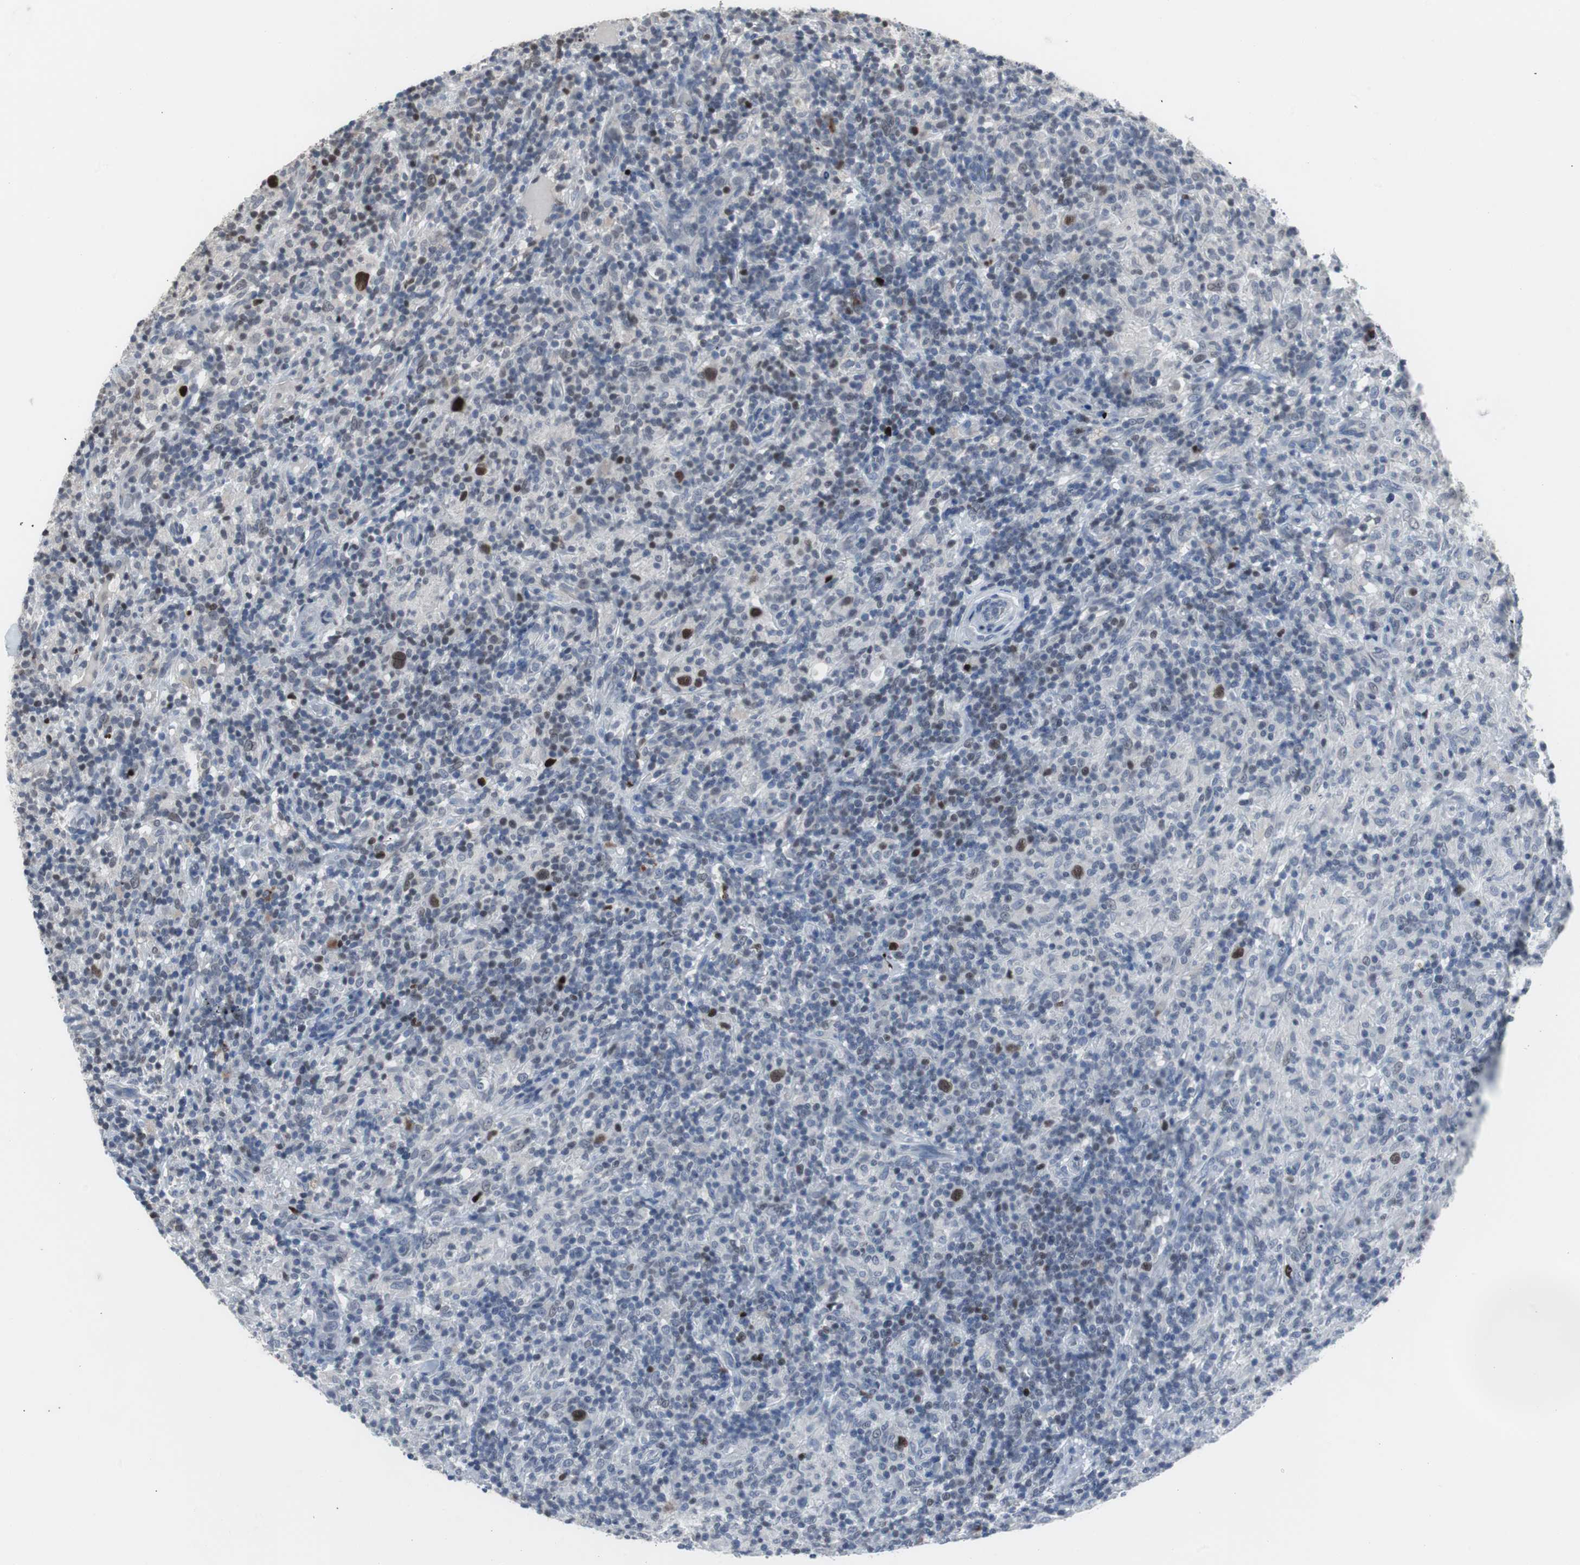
{"staining": {"intensity": "strong", "quantity": "<25%", "location": "nuclear"}, "tissue": "lymphoma", "cell_type": "Tumor cells", "image_type": "cancer", "snomed": [{"axis": "morphology", "description": "Hodgkin's disease, NOS"}, {"axis": "topography", "description": "Lymph node"}], "caption": "Immunohistochemical staining of human lymphoma displays strong nuclear protein expression in about <25% of tumor cells. (Stains: DAB (3,3'-diaminobenzidine) in brown, nuclei in blue, Microscopy: brightfield microscopy at high magnification).", "gene": "FOXP4", "patient": {"sex": "male", "age": 70}}